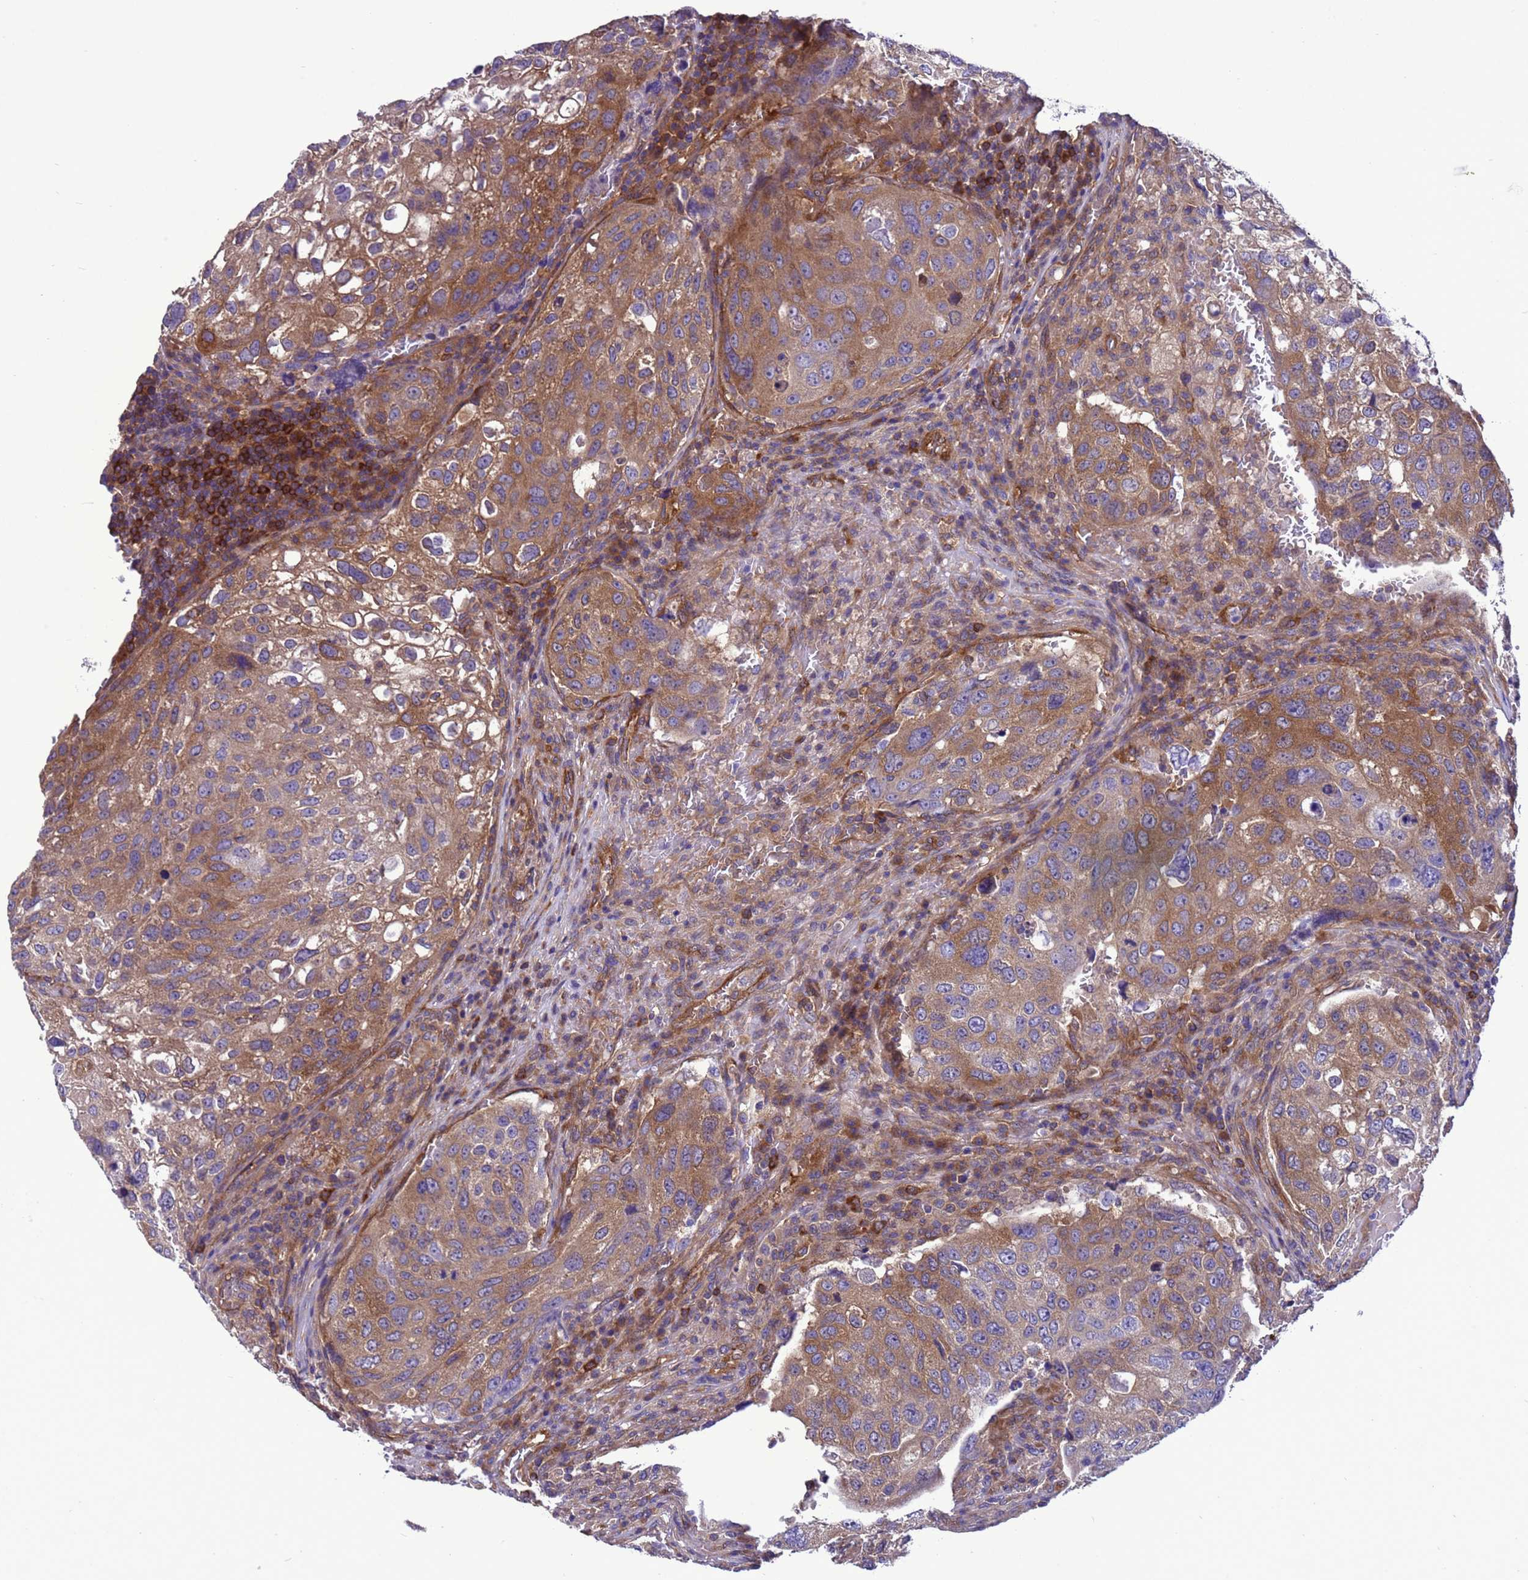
{"staining": {"intensity": "moderate", "quantity": "25%-75%", "location": "cytoplasmic/membranous"}, "tissue": "urothelial cancer", "cell_type": "Tumor cells", "image_type": "cancer", "snomed": [{"axis": "morphology", "description": "Urothelial carcinoma, High grade"}, {"axis": "topography", "description": "Lymph node"}, {"axis": "topography", "description": "Urinary bladder"}], "caption": "Immunohistochemistry photomicrograph of human high-grade urothelial carcinoma stained for a protein (brown), which demonstrates medium levels of moderate cytoplasmic/membranous positivity in approximately 25%-75% of tumor cells.", "gene": "RABEP2", "patient": {"sex": "male", "age": 51}}